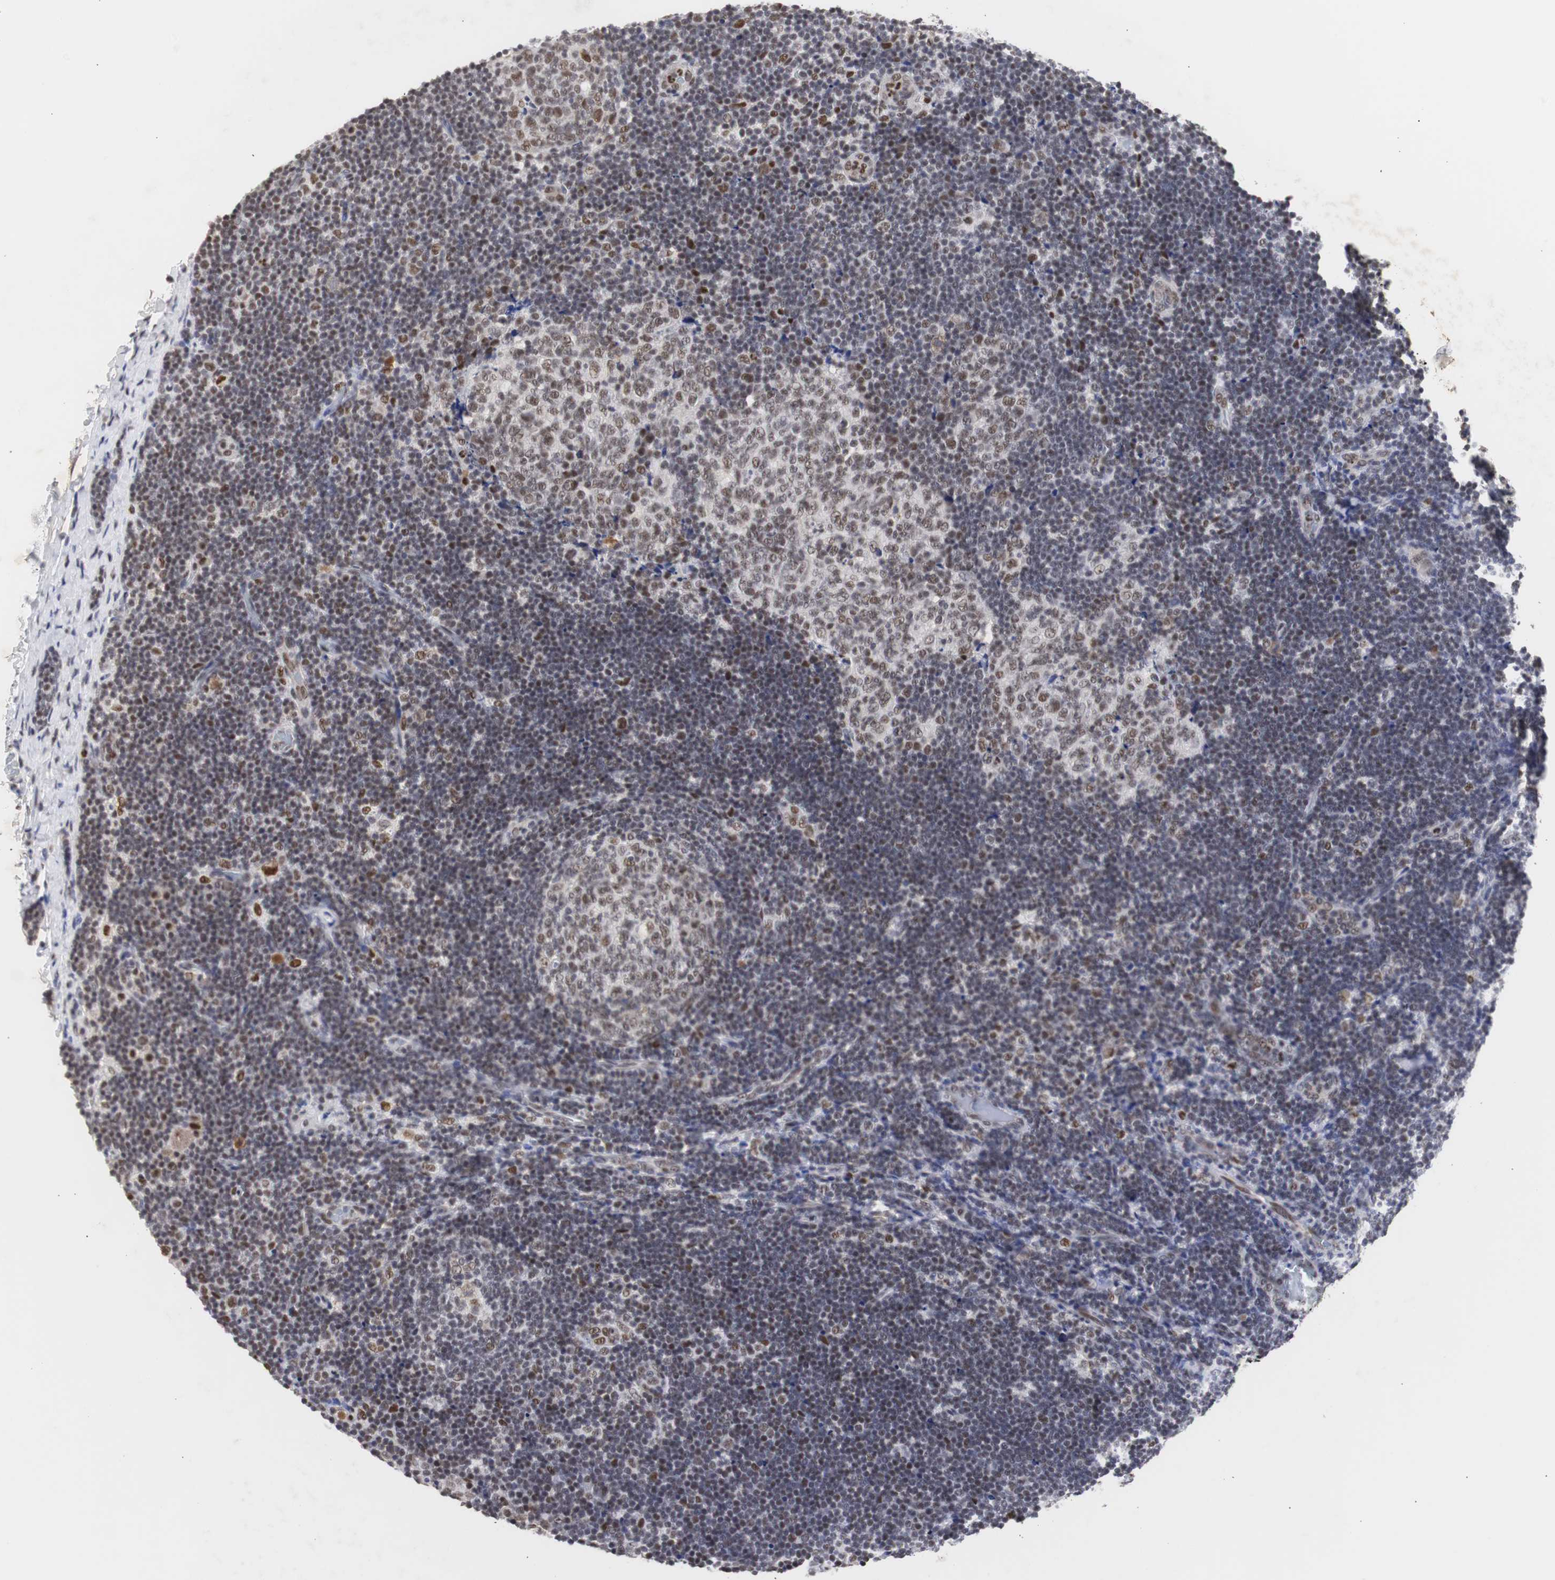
{"staining": {"intensity": "moderate", "quantity": "25%-75%", "location": "nuclear"}, "tissue": "lymph node", "cell_type": "Germinal center cells", "image_type": "normal", "snomed": [{"axis": "morphology", "description": "Normal tissue, NOS"}, {"axis": "topography", "description": "Lymph node"}], "caption": "DAB (3,3'-diaminobenzidine) immunohistochemical staining of benign human lymph node demonstrates moderate nuclear protein positivity in about 25%-75% of germinal center cells. Immunohistochemistry stains the protein in brown and the nuclei are stained blue.", "gene": "ZFC3H1", "patient": {"sex": "female", "age": 14}}